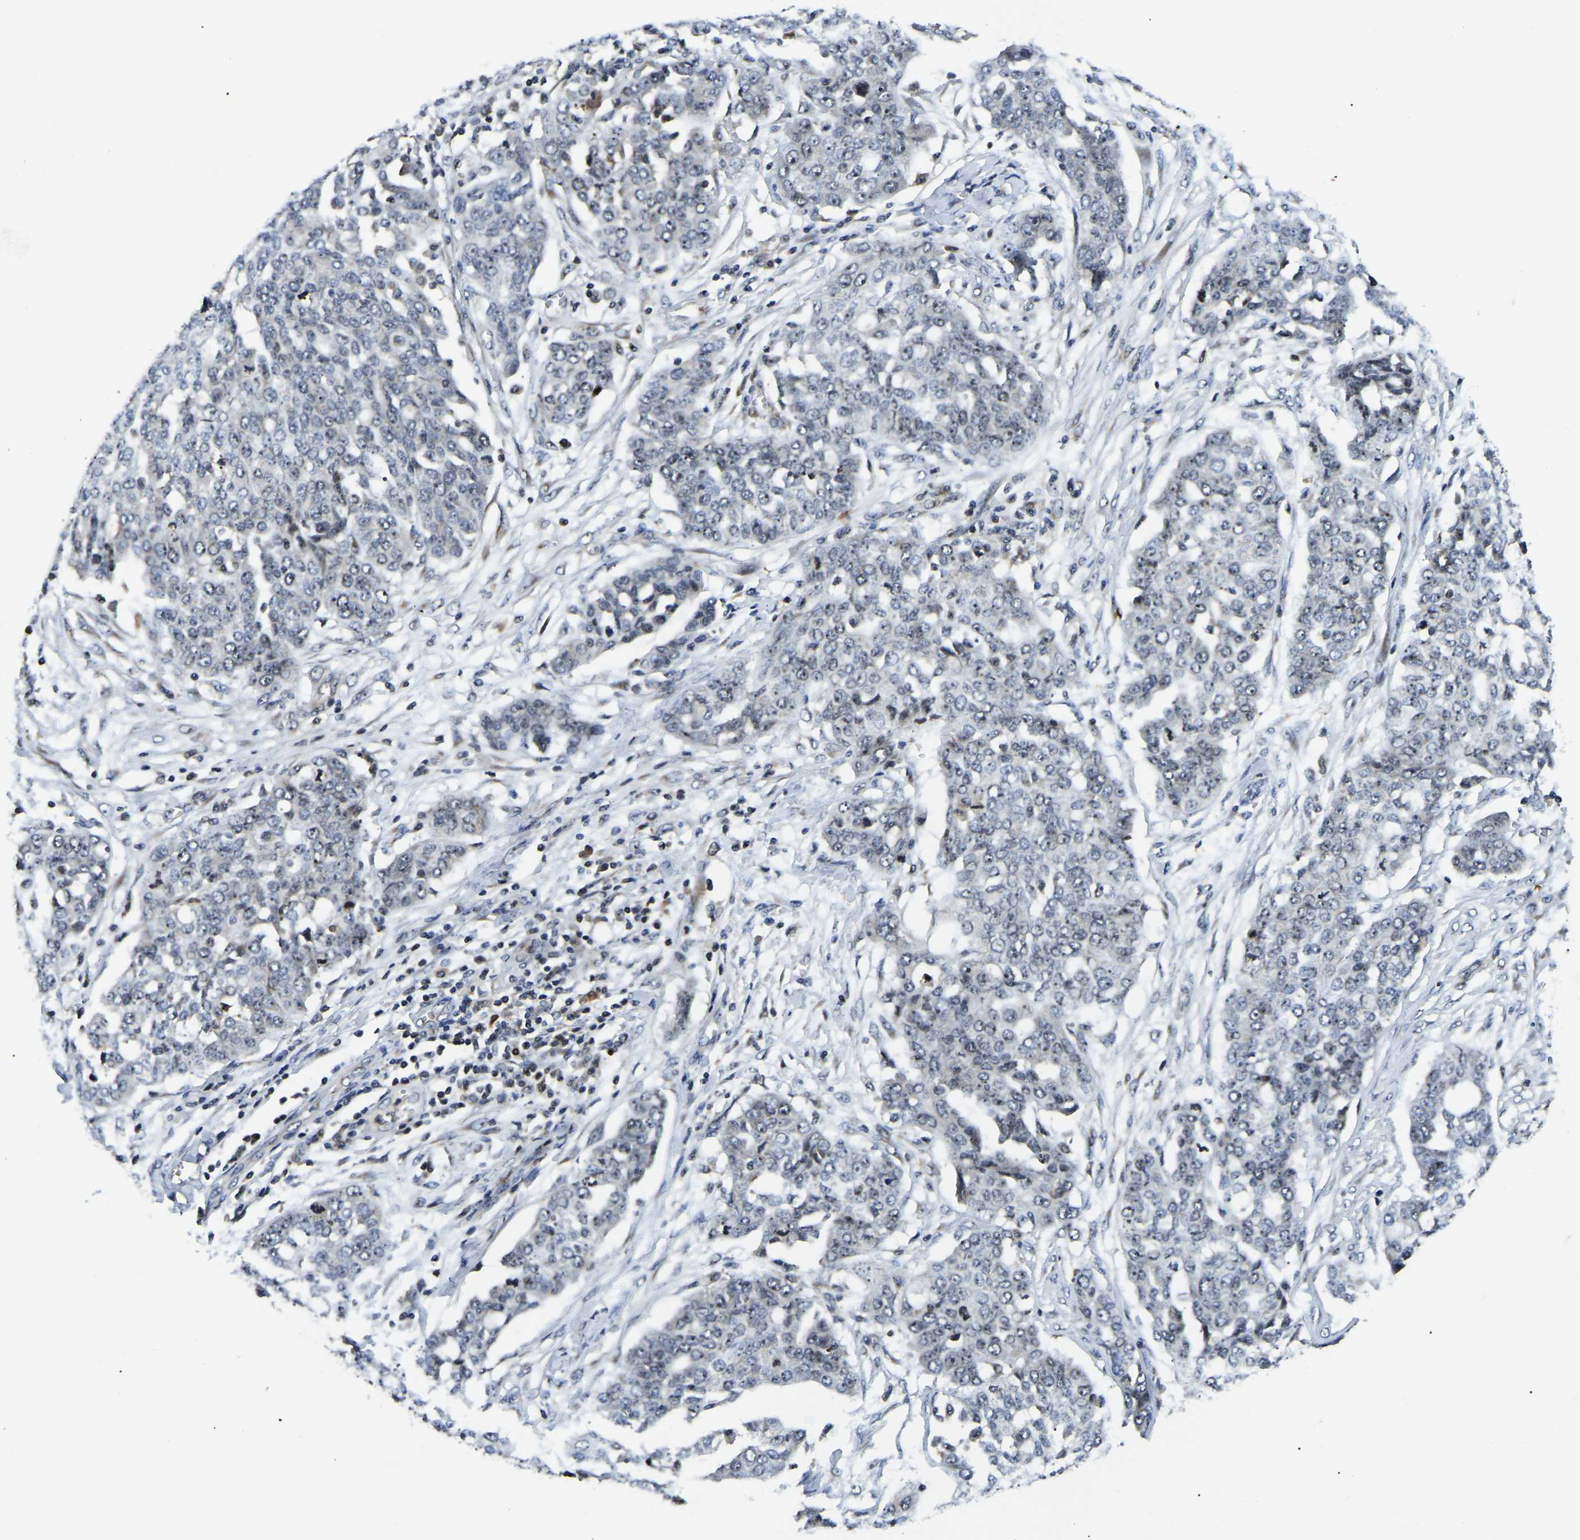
{"staining": {"intensity": "negative", "quantity": "none", "location": "none"}, "tissue": "ovarian cancer", "cell_type": "Tumor cells", "image_type": "cancer", "snomed": [{"axis": "morphology", "description": "Cystadenocarcinoma, serous, NOS"}, {"axis": "topography", "description": "Soft tissue"}, {"axis": "topography", "description": "Ovary"}], "caption": "A high-resolution image shows IHC staining of ovarian serous cystadenocarcinoma, which reveals no significant positivity in tumor cells.", "gene": "RBM28", "patient": {"sex": "female", "age": 57}}